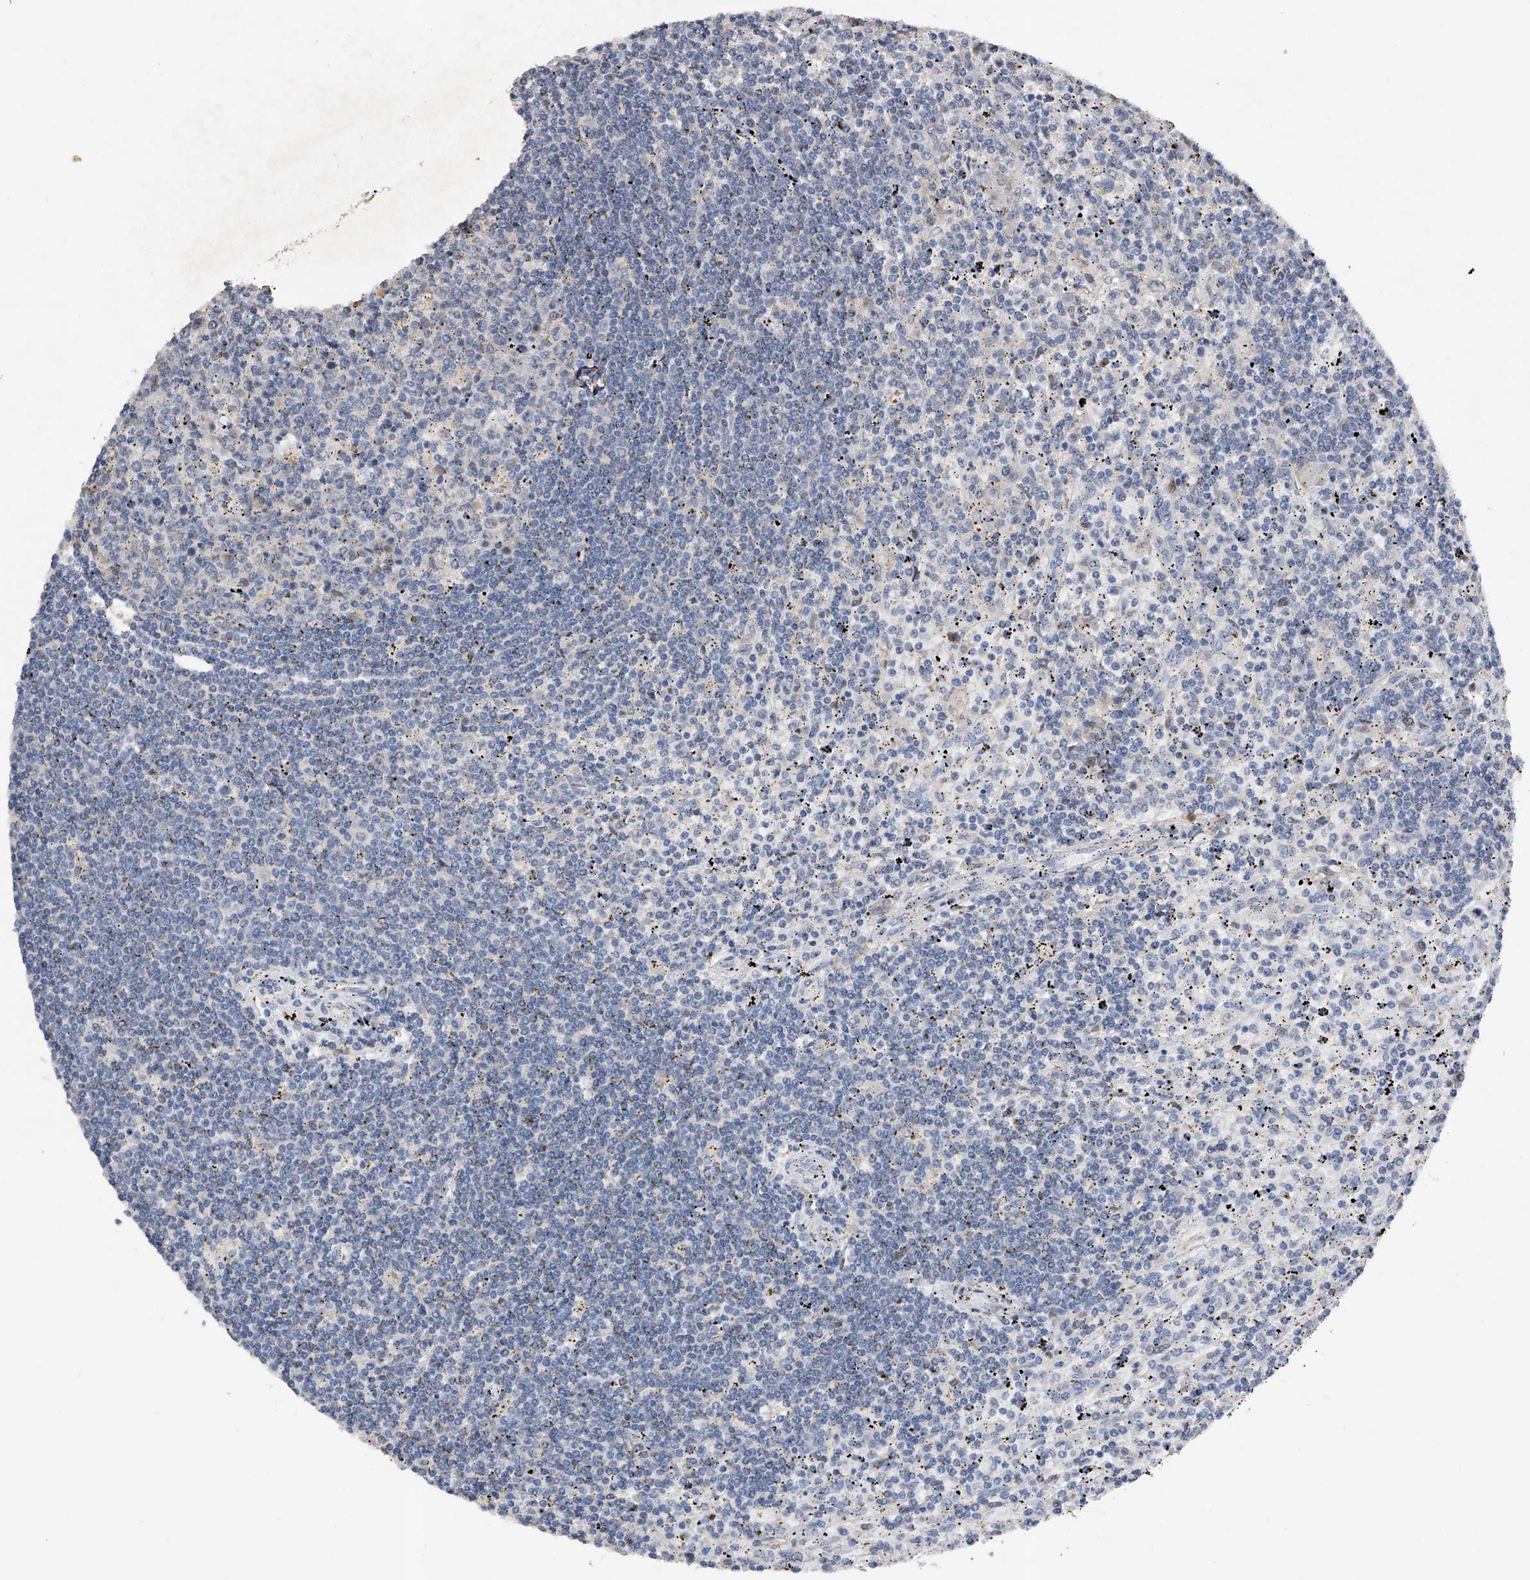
{"staining": {"intensity": "negative", "quantity": "none", "location": "none"}, "tissue": "lymphoma", "cell_type": "Tumor cells", "image_type": "cancer", "snomed": [{"axis": "morphology", "description": "Malignant lymphoma, non-Hodgkin's type, Low grade"}, {"axis": "topography", "description": "Spleen"}], "caption": "Immunohistochemical staining of human malignant lymphoma, non-Hodgkin's type (low-grade) shows no significant positivity in tumor cells.", "gene": "RWDD2A", "patient": {"sex": "male", "age": 76}}